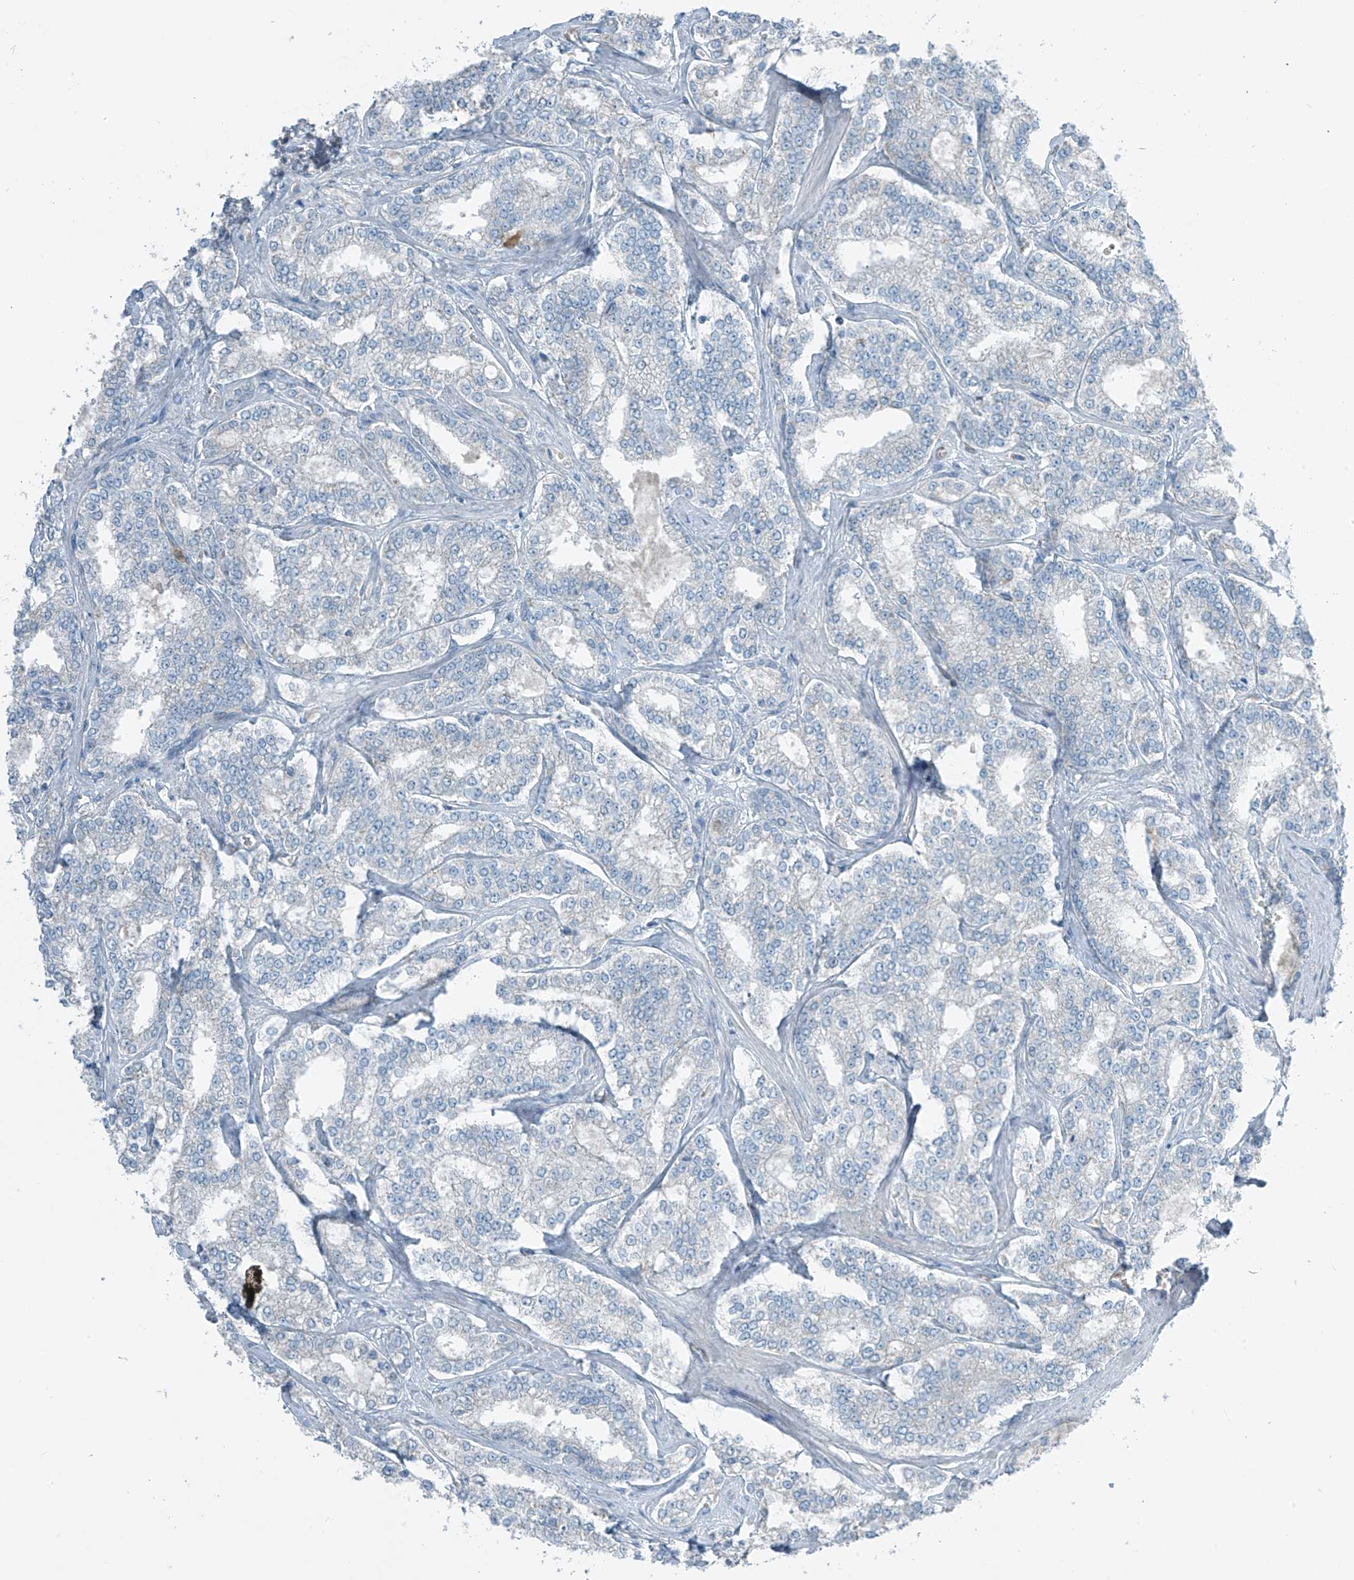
{"staining": {"intensity": "negative", "quantity": "none", "location": "none"}, "tissue": "prostate cancer", "cell_type": "Tumor cells", "image_type": "cancer", "snomed": [{"axis": "morphology", "description": "Normal tissue, NOS"}, {"axis": "morphology", "description": "Adenocarcinoma, High grade"}, {"axis": "topography", "description": "Prostate"}], "caption": "The immunohistochemistry photomicrograph has no significant positivity in tumor cells of adenocarcinoma (high-grade) (prostate) tissue.", "gene": "FAM131C", "patient": {"sex": "male", "age": 83}}